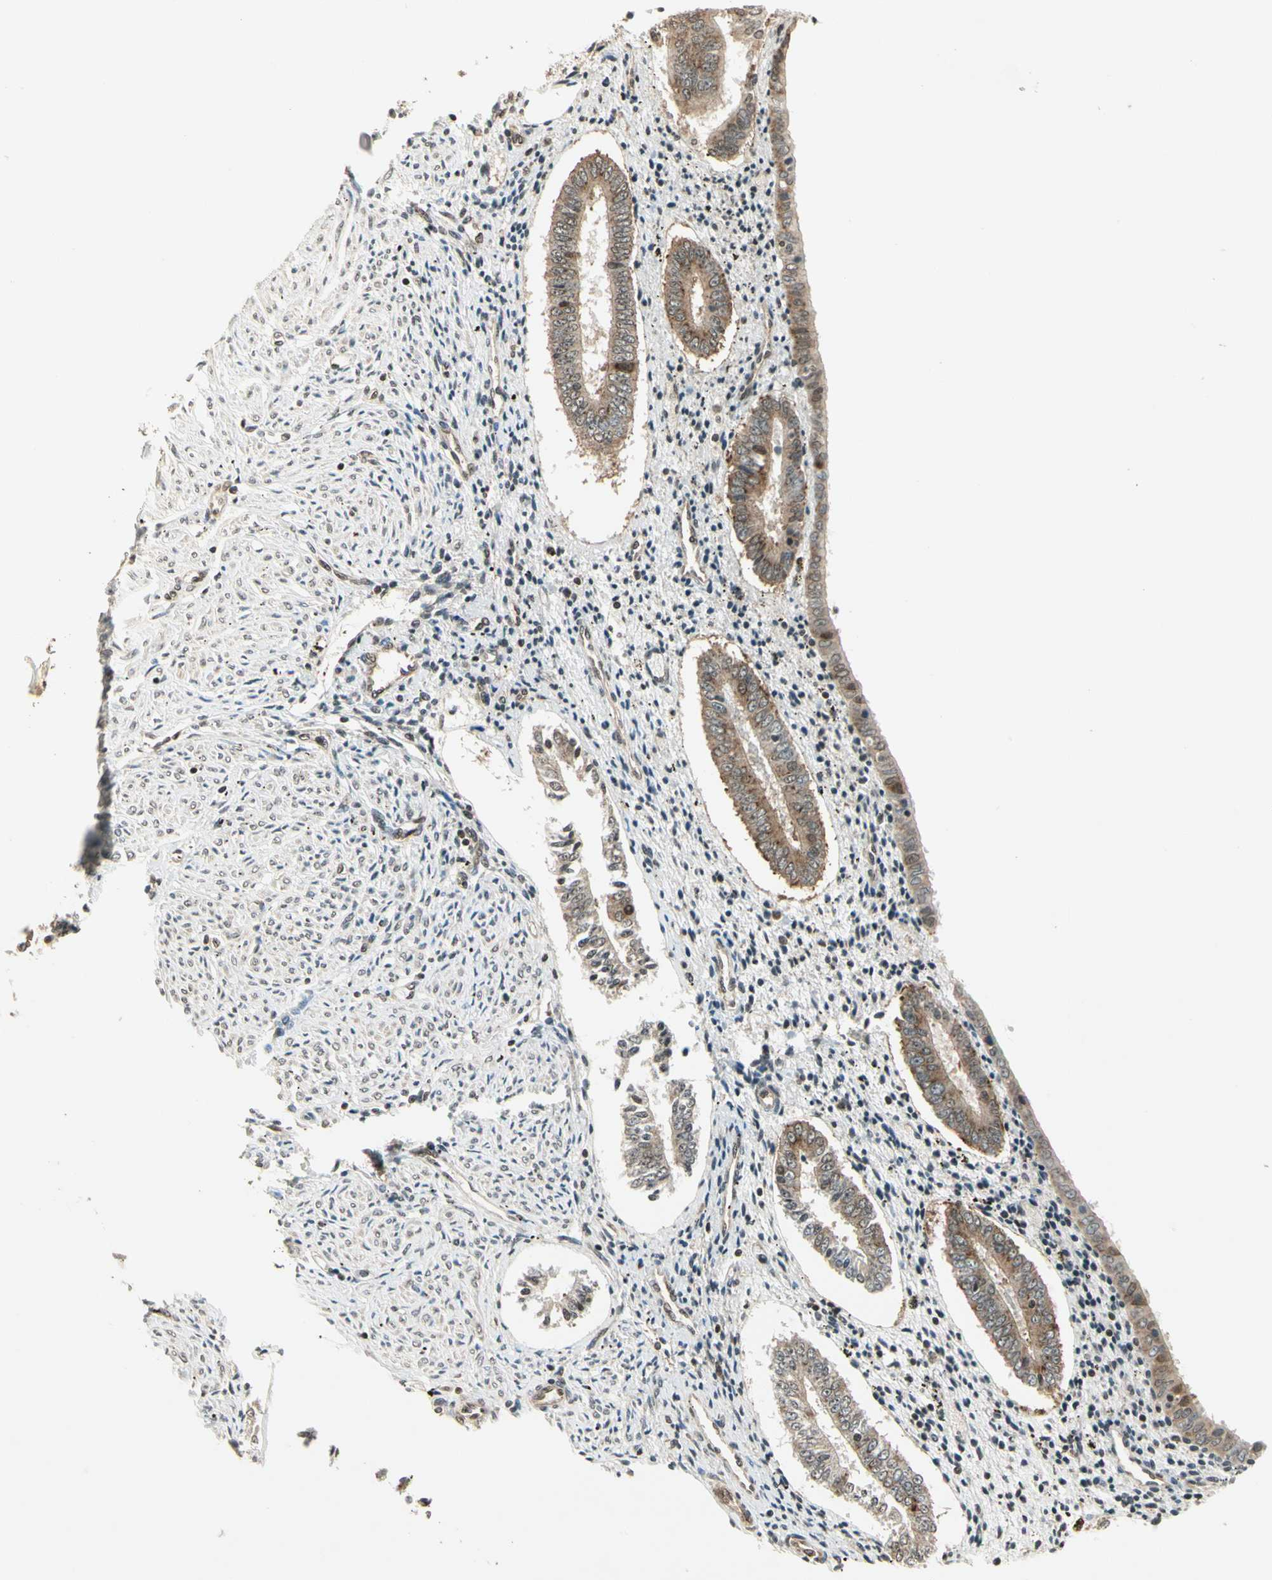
{"staining": {"intensity": "weak", "quantity": "<25%", "location": "cytoplasmic/membranous,nuclear"}, "tissue": "endometrium", "cell_type": "Cells in endometrial stroma", "image_type": "normal", "snomed": [{"axis": "morphology", "description": "Normal tissue, NOS"}, {"axis": "topography", "description": "Endometrium"}], "caption": "A high-resolution histopathology image shows IHC staining of unremarkable endometrium, which displays no significant positivity in cells in endometrial stroma. (Stains: DAB (3,3'-diaminobenzidine) immunohistochemistry with hematoxylin counter stain, Microscopy: brightfield microscopy at high magnification).", "gene": "SMN2", "patient": {"sex": "female", "age": 42}}